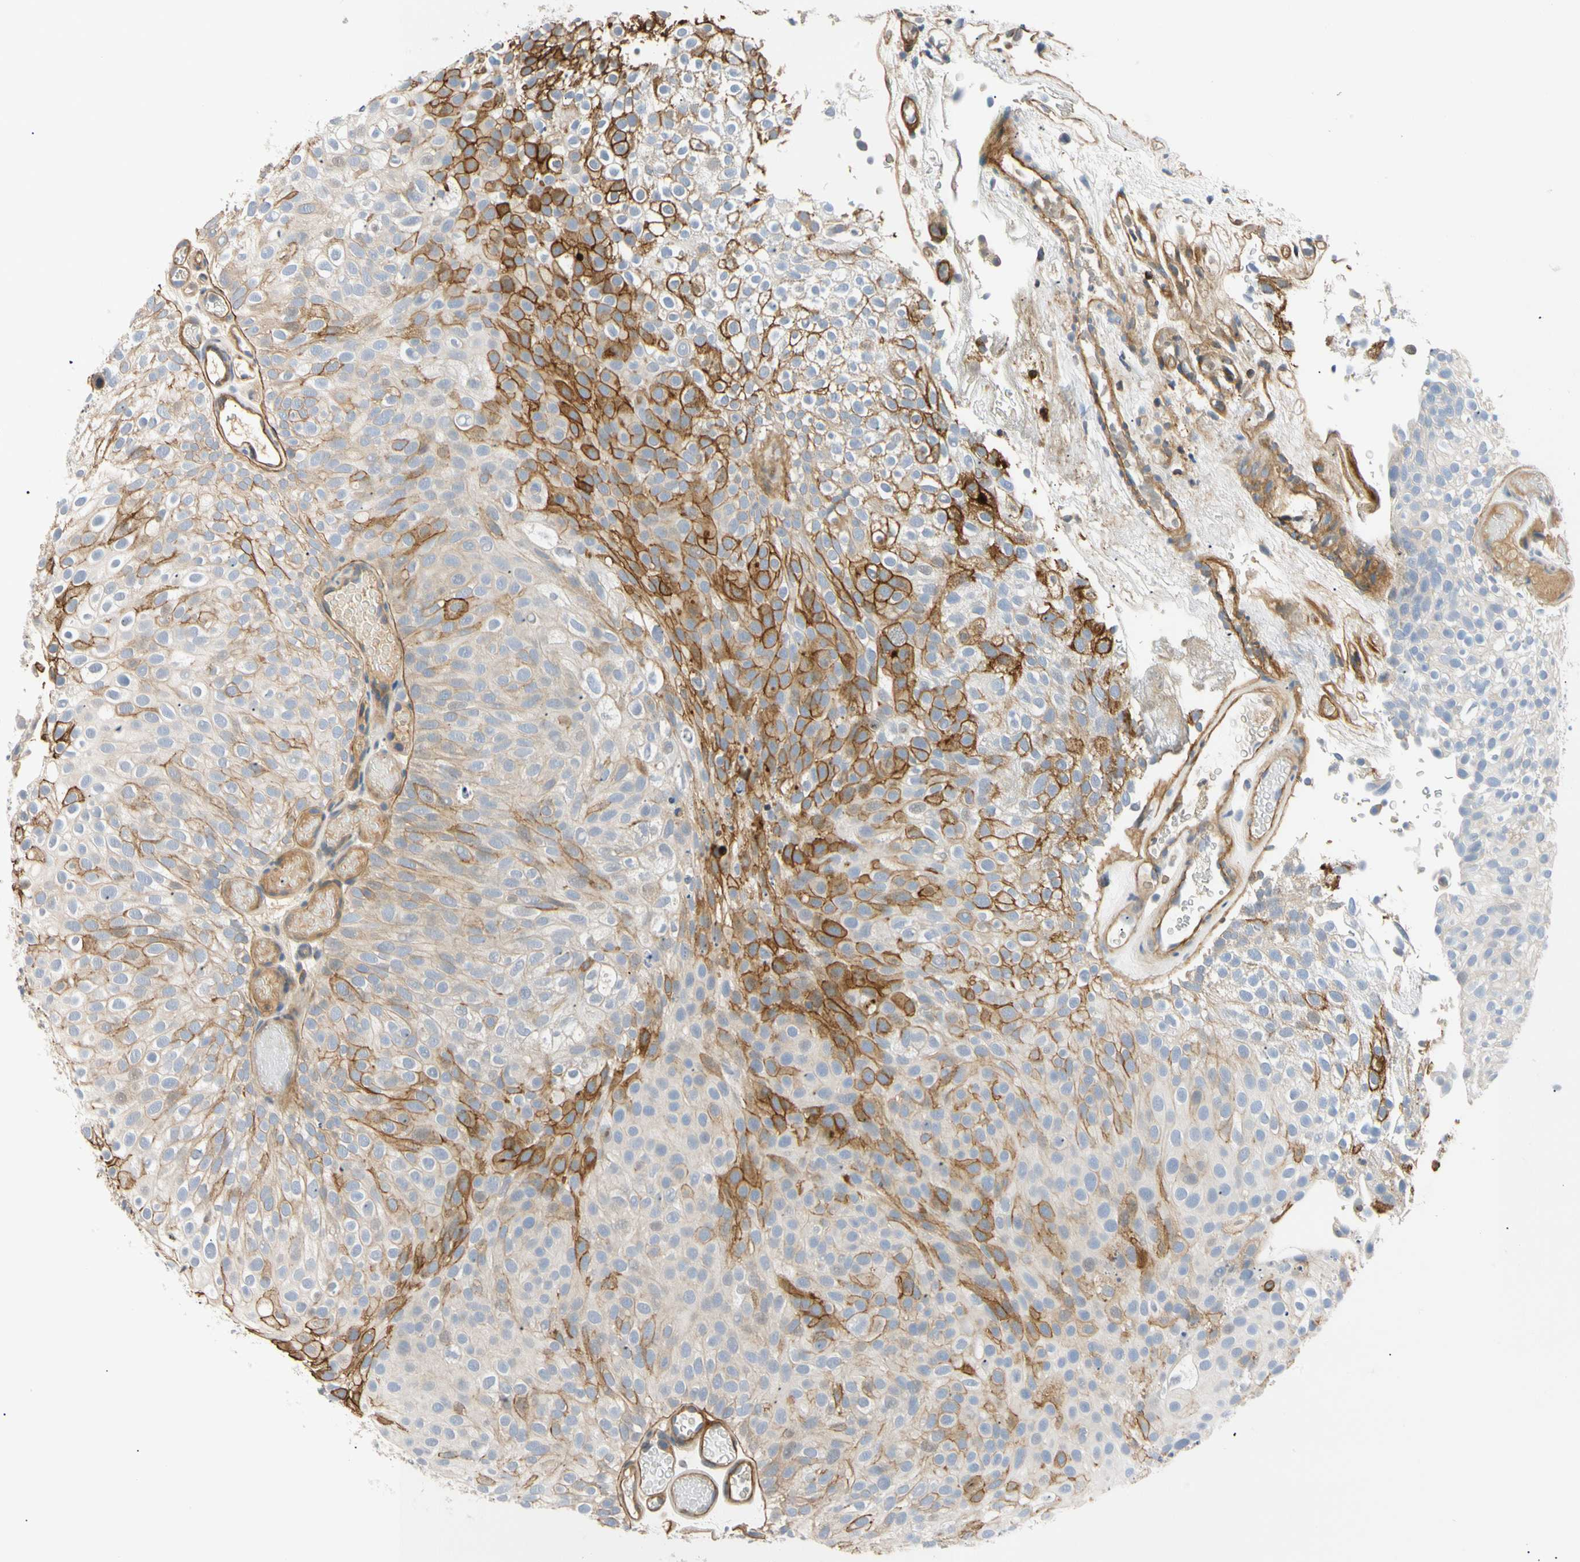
{"staining": {"intensity": "moderate", "quantity": "25%-75%", "location": "cytoplasmic/membranous"}, "tissue": "urothelial cancer", "cell_type": "Tumor cells", "image_type": "cancer", "snomed": [{"axis": "morphology", "description": "Urothelial carcinoma, Low grade"}, {"axis": "topography", "description": "Urinary bladder"}], "caption": "Human low-grade urothelial carcinoma stained for a protein (brown) demonstrates moderate cytoplasmic/membranous positive positivity in approximately 25%-75% of tumor cells.", "gene": "TNFRSF18", "patient": {"sex": "male", "age": 78}}